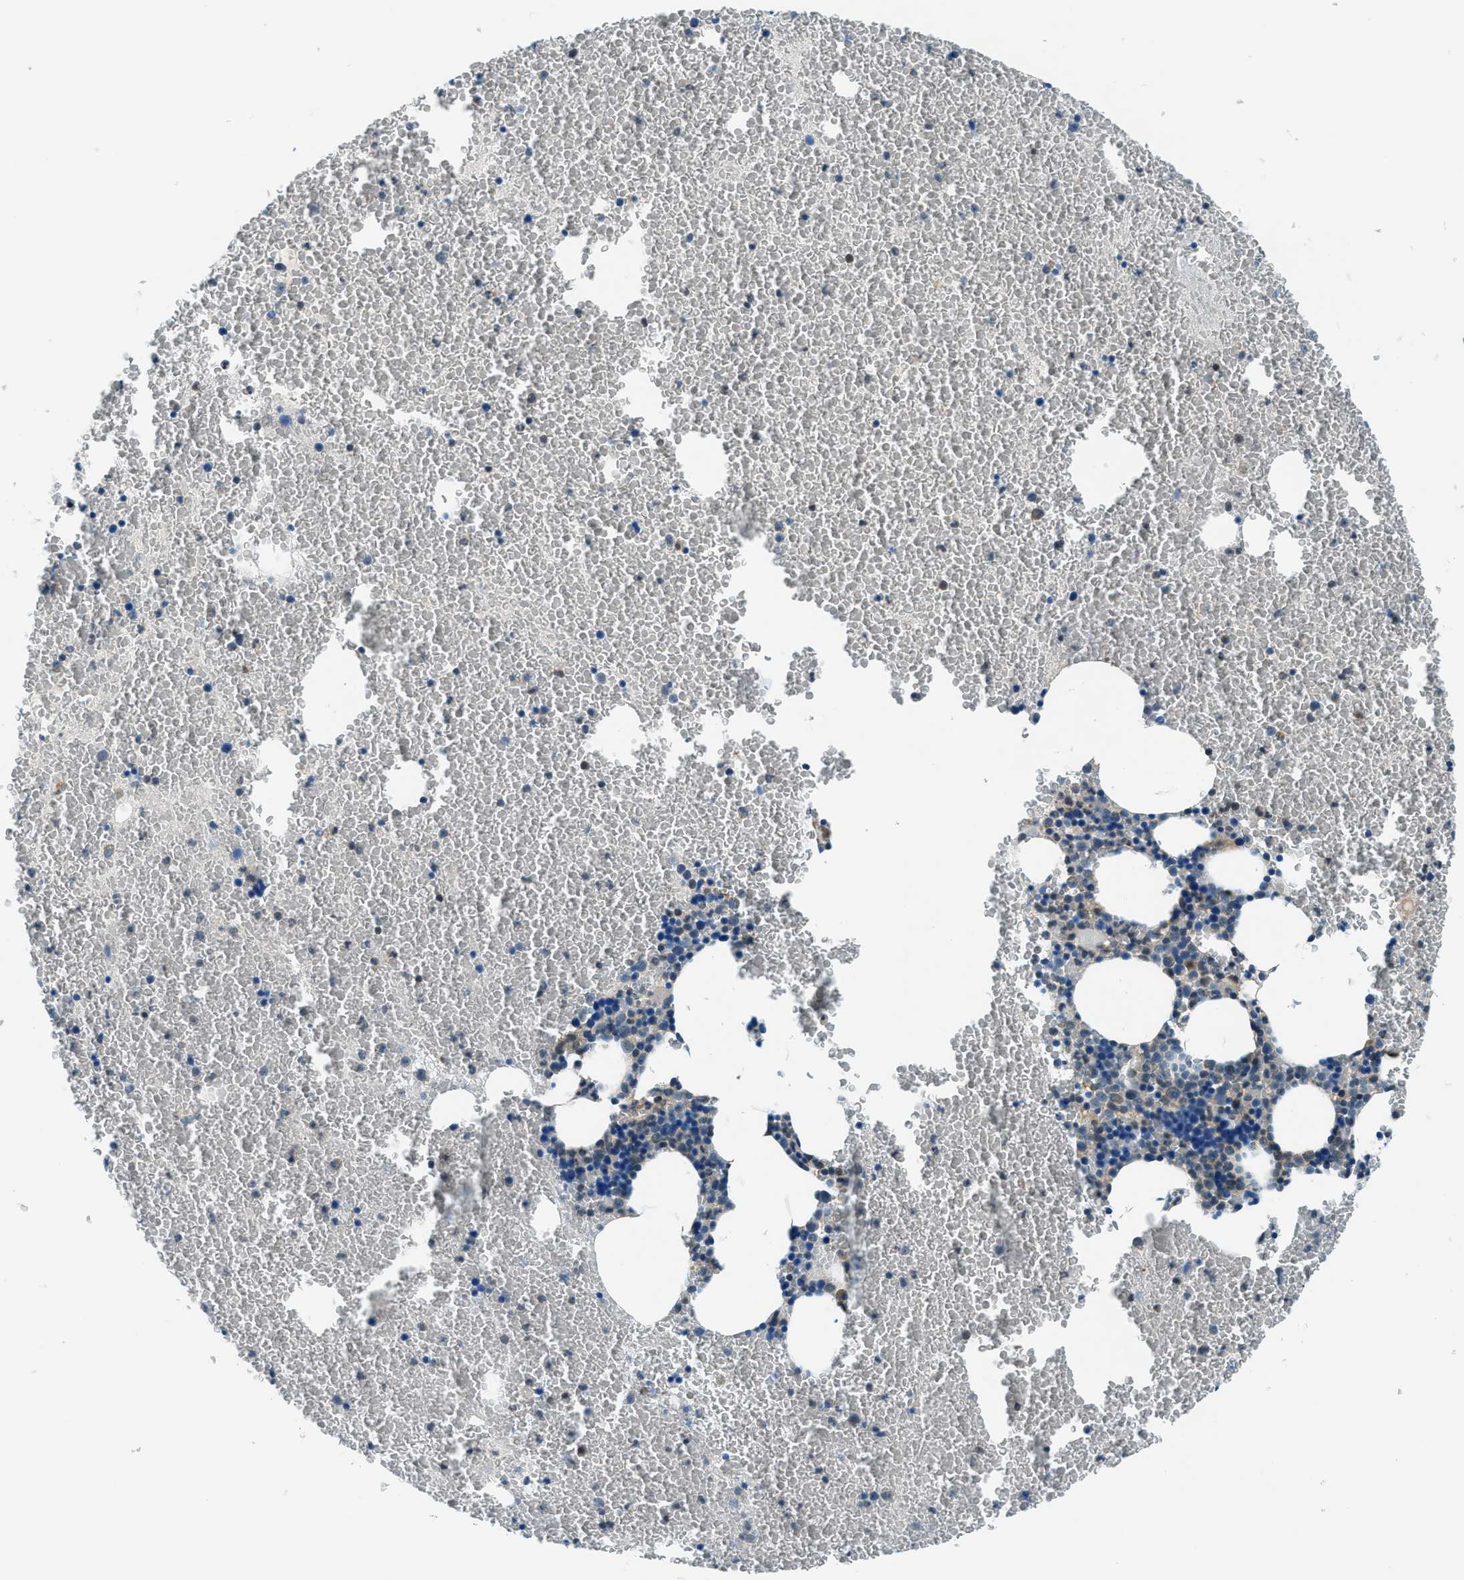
{"staining": {"intensity": "moderate", "quantity": "<25%", "location": "cytoplasmic/membranous"}, "tissue": "bone marrow", "cell_type": "Hematopoietic cells", "image_type": "normal", "snomed": [{"axis": "morphology", "description": "Normal tissue, NOS"}, {"axis": "morphology", "description": "Inflammation, NOS"}, {"axis": "topography", "description": "Bone marrow"}], "caption": "Moderate cytoplasmic/membranous positivity is present in about <25% of hematopoietic cells in benign bone marrow. Nuclei are stained in blue.", "gene": "HEBP2", "patient": {"sex": "male", "age": 47}}